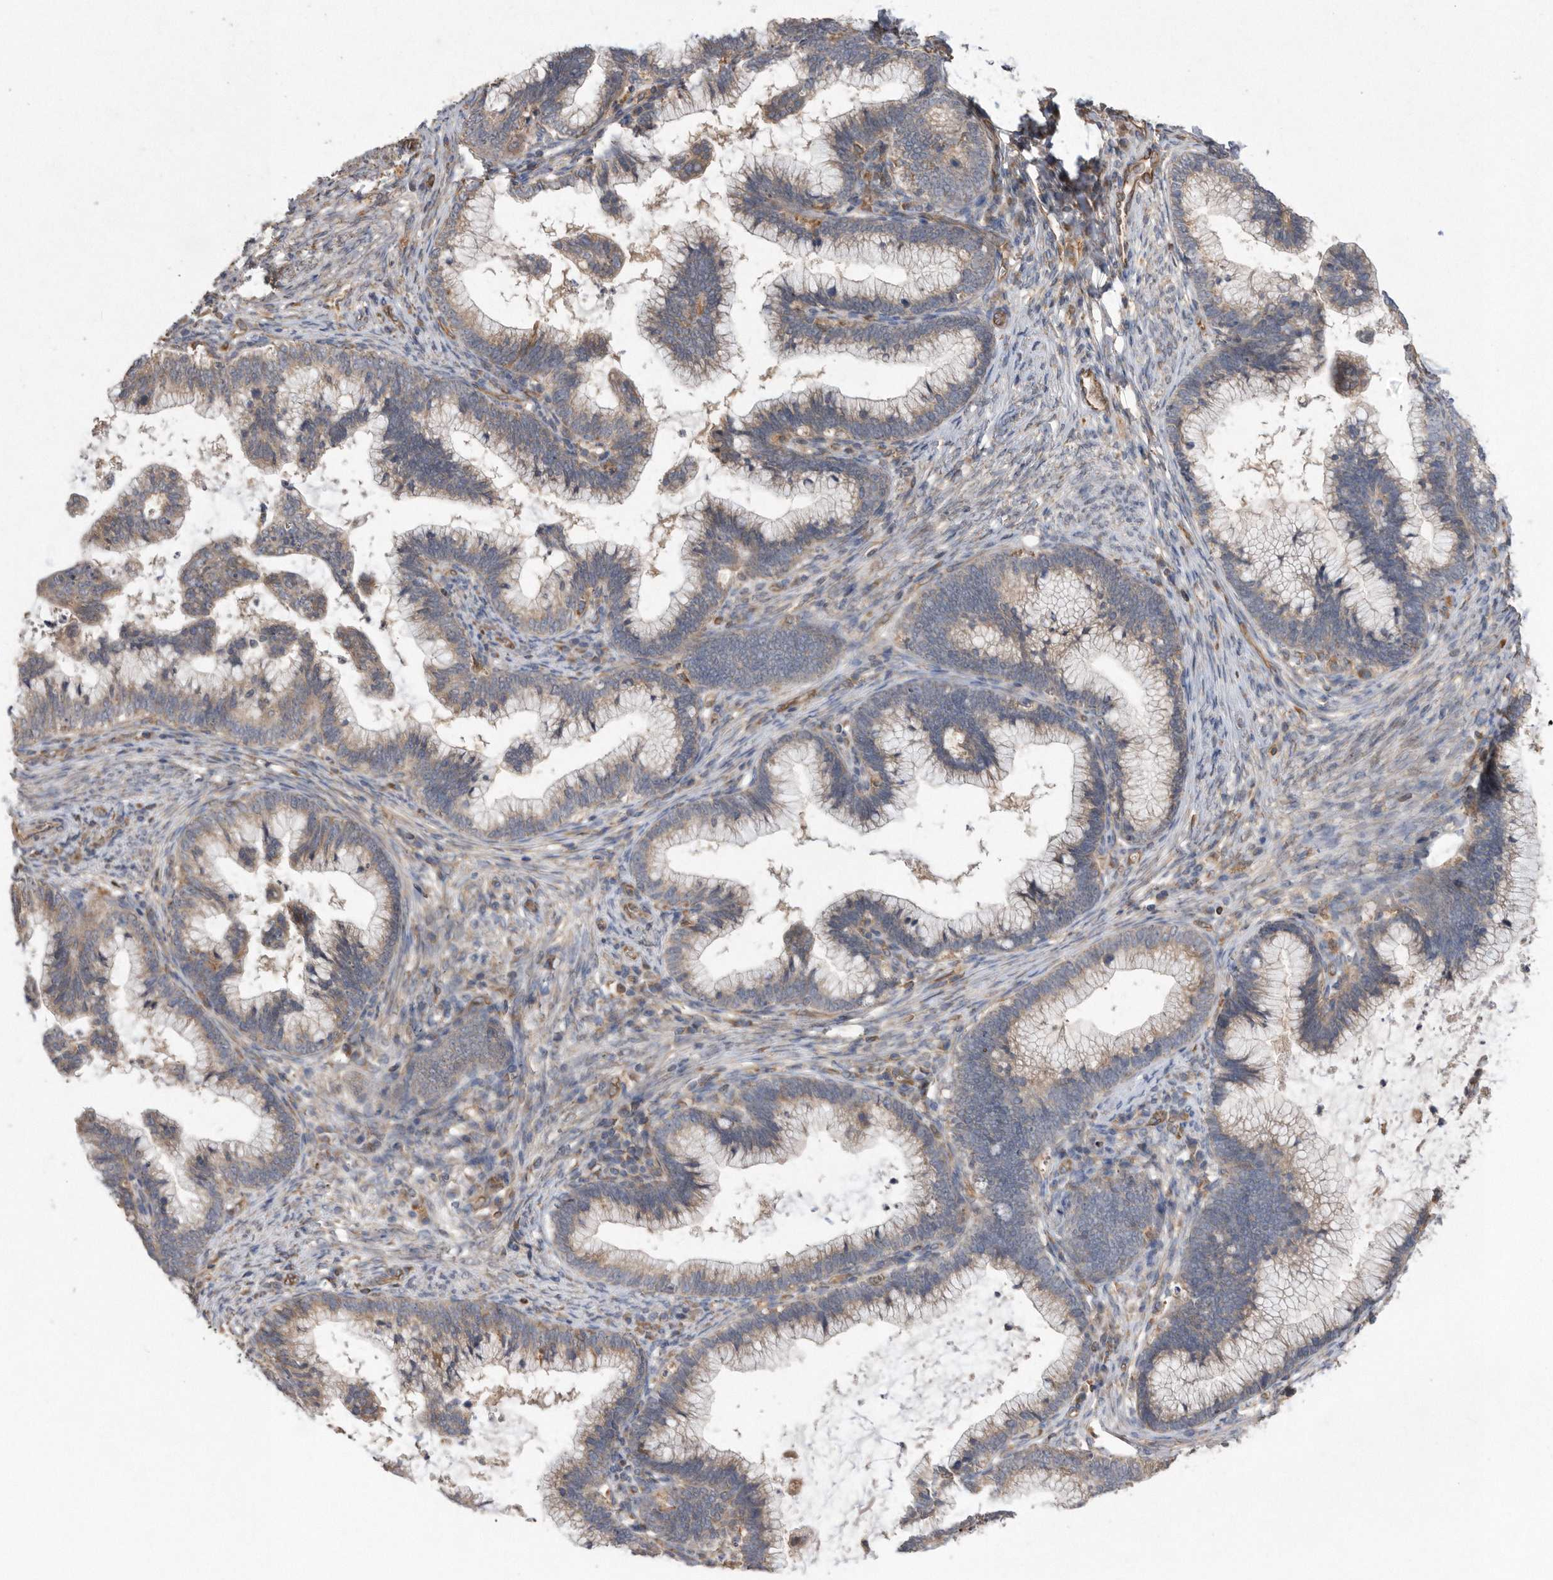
{"staining": {"intensity": "weak", "quantity": "<25%", "location": "cytoplasmic/membranous"}, "tissue": "cervical cancer", "cell_type": "Tumor cells", "image_type": "cancer", "snomed": [{"axis": "morphology", "description": "Adenocarcinoma, NOS"}, {"axis": "topography", "description": "Cervix"}], "caption": "Histopathology image shows no protein expression in tumor cells of cervical cancer (adenocarcinoma) tissue. The staining was performed using DAB to visualize the protein expression in brown, while the nuclei were stained in blue with hematoxylin (Magnification: 20x).", "gene": "PON2", "patient": {"sex": "female", "age": 36}}